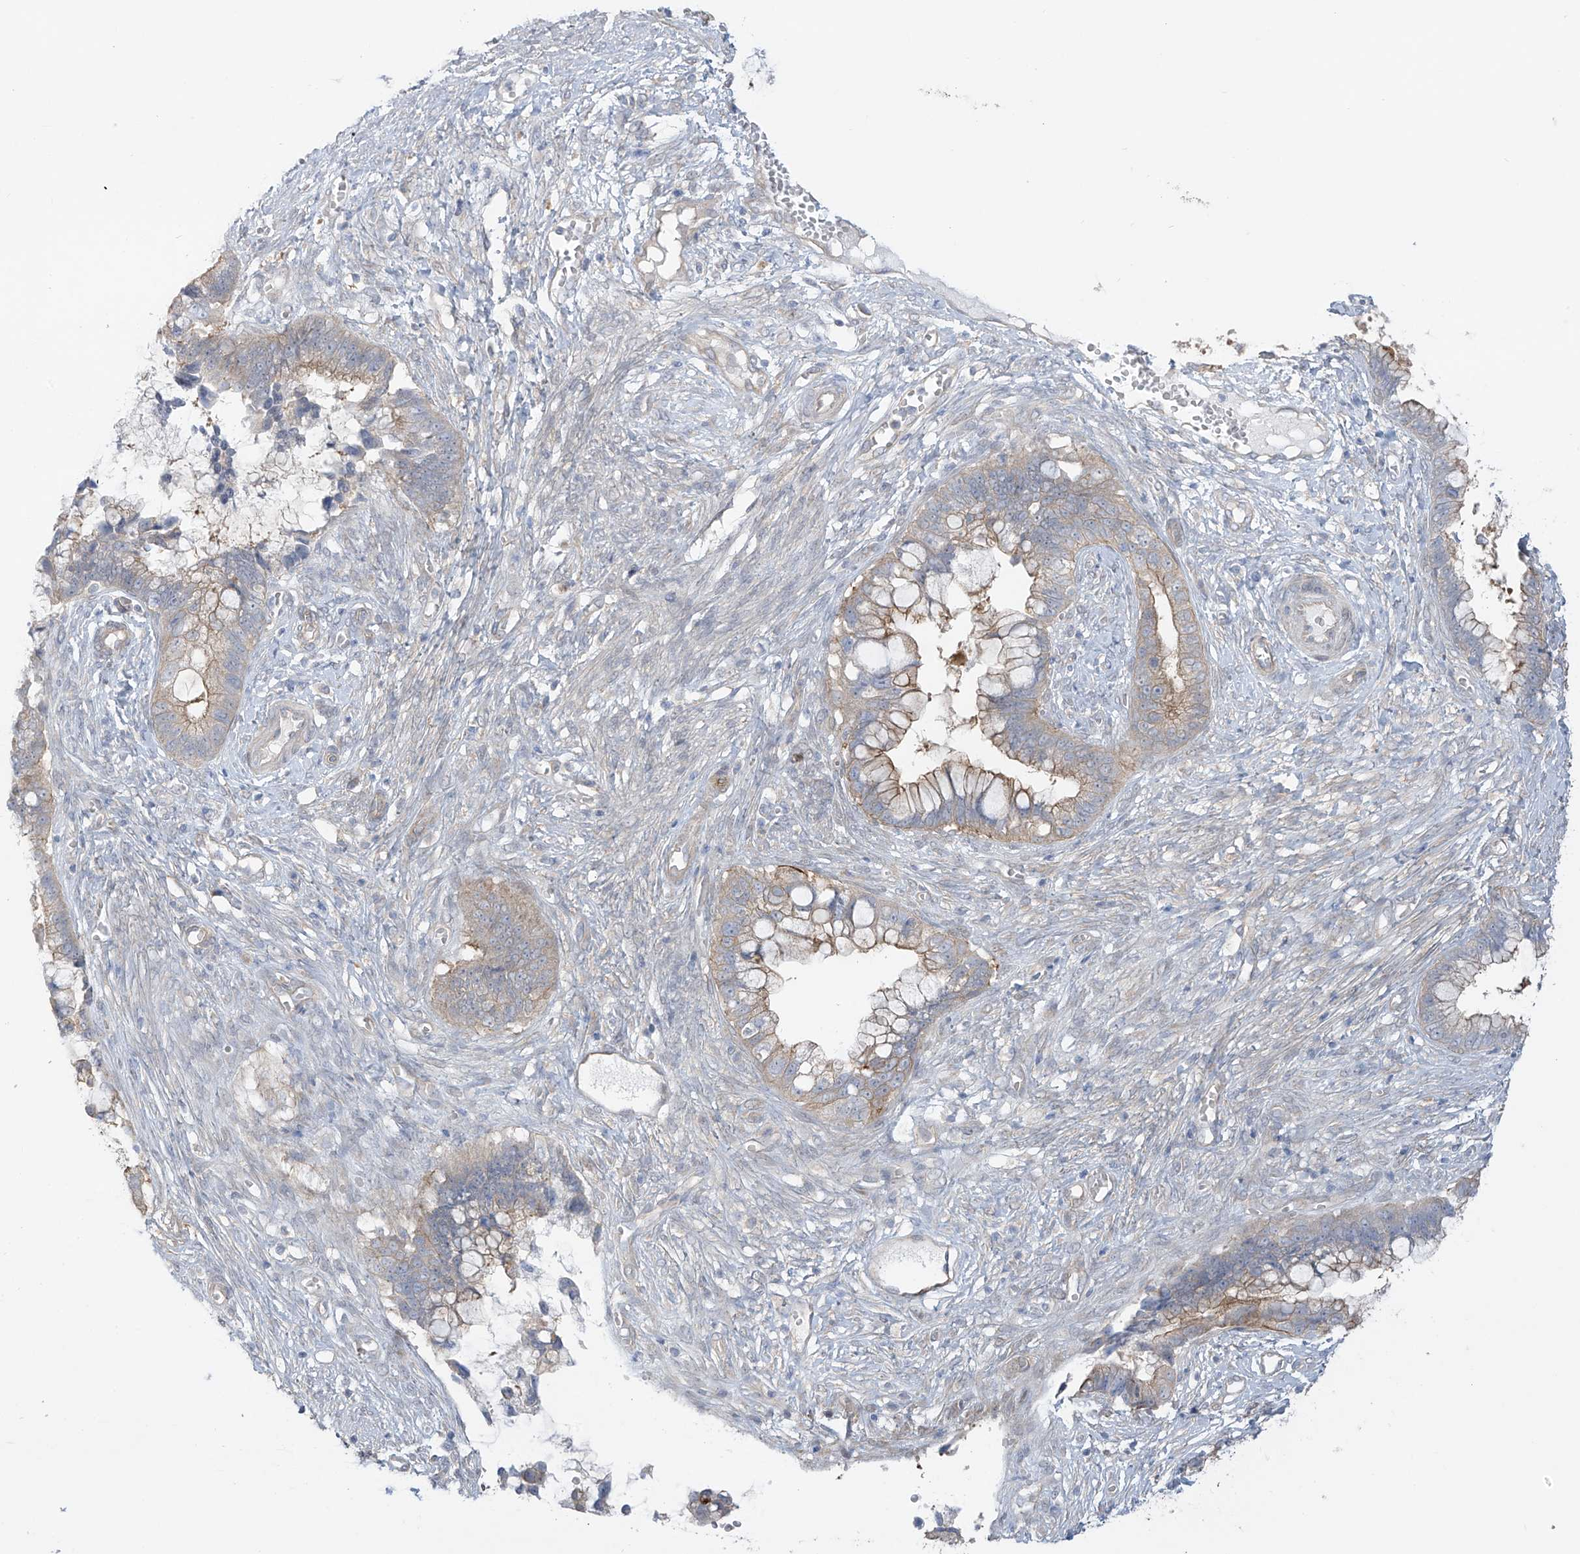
{"staining": {"intensity": "moderate", "quantity": "25%-75%", "location": "cytoplasmic/membranous"}, "tissue": "cervical cancer", "cell_type": "Tumor cells", "image_type": "cancer", "snomed": [{"axis": "morphology", "description": "Adenocarcinoma, NOS"}, {"axis": "topography", "description": "Cervix"}], "caption": "High-power microscopy captured an immunohistochemistry (IHC) image of cervical cancer, revealing moderate cytoplasmic/membranous expression in approximately 25%-75% of tumor cells. The staining was performed using DAB (3,3'-diaminobenzidine) to visualize the protein expression in brown, while the nuclei were stained in blue with hematoxylin (Magnification: 20x).", "gene": "EIPR1", "patient": {"sex": "female", "age": 44}}